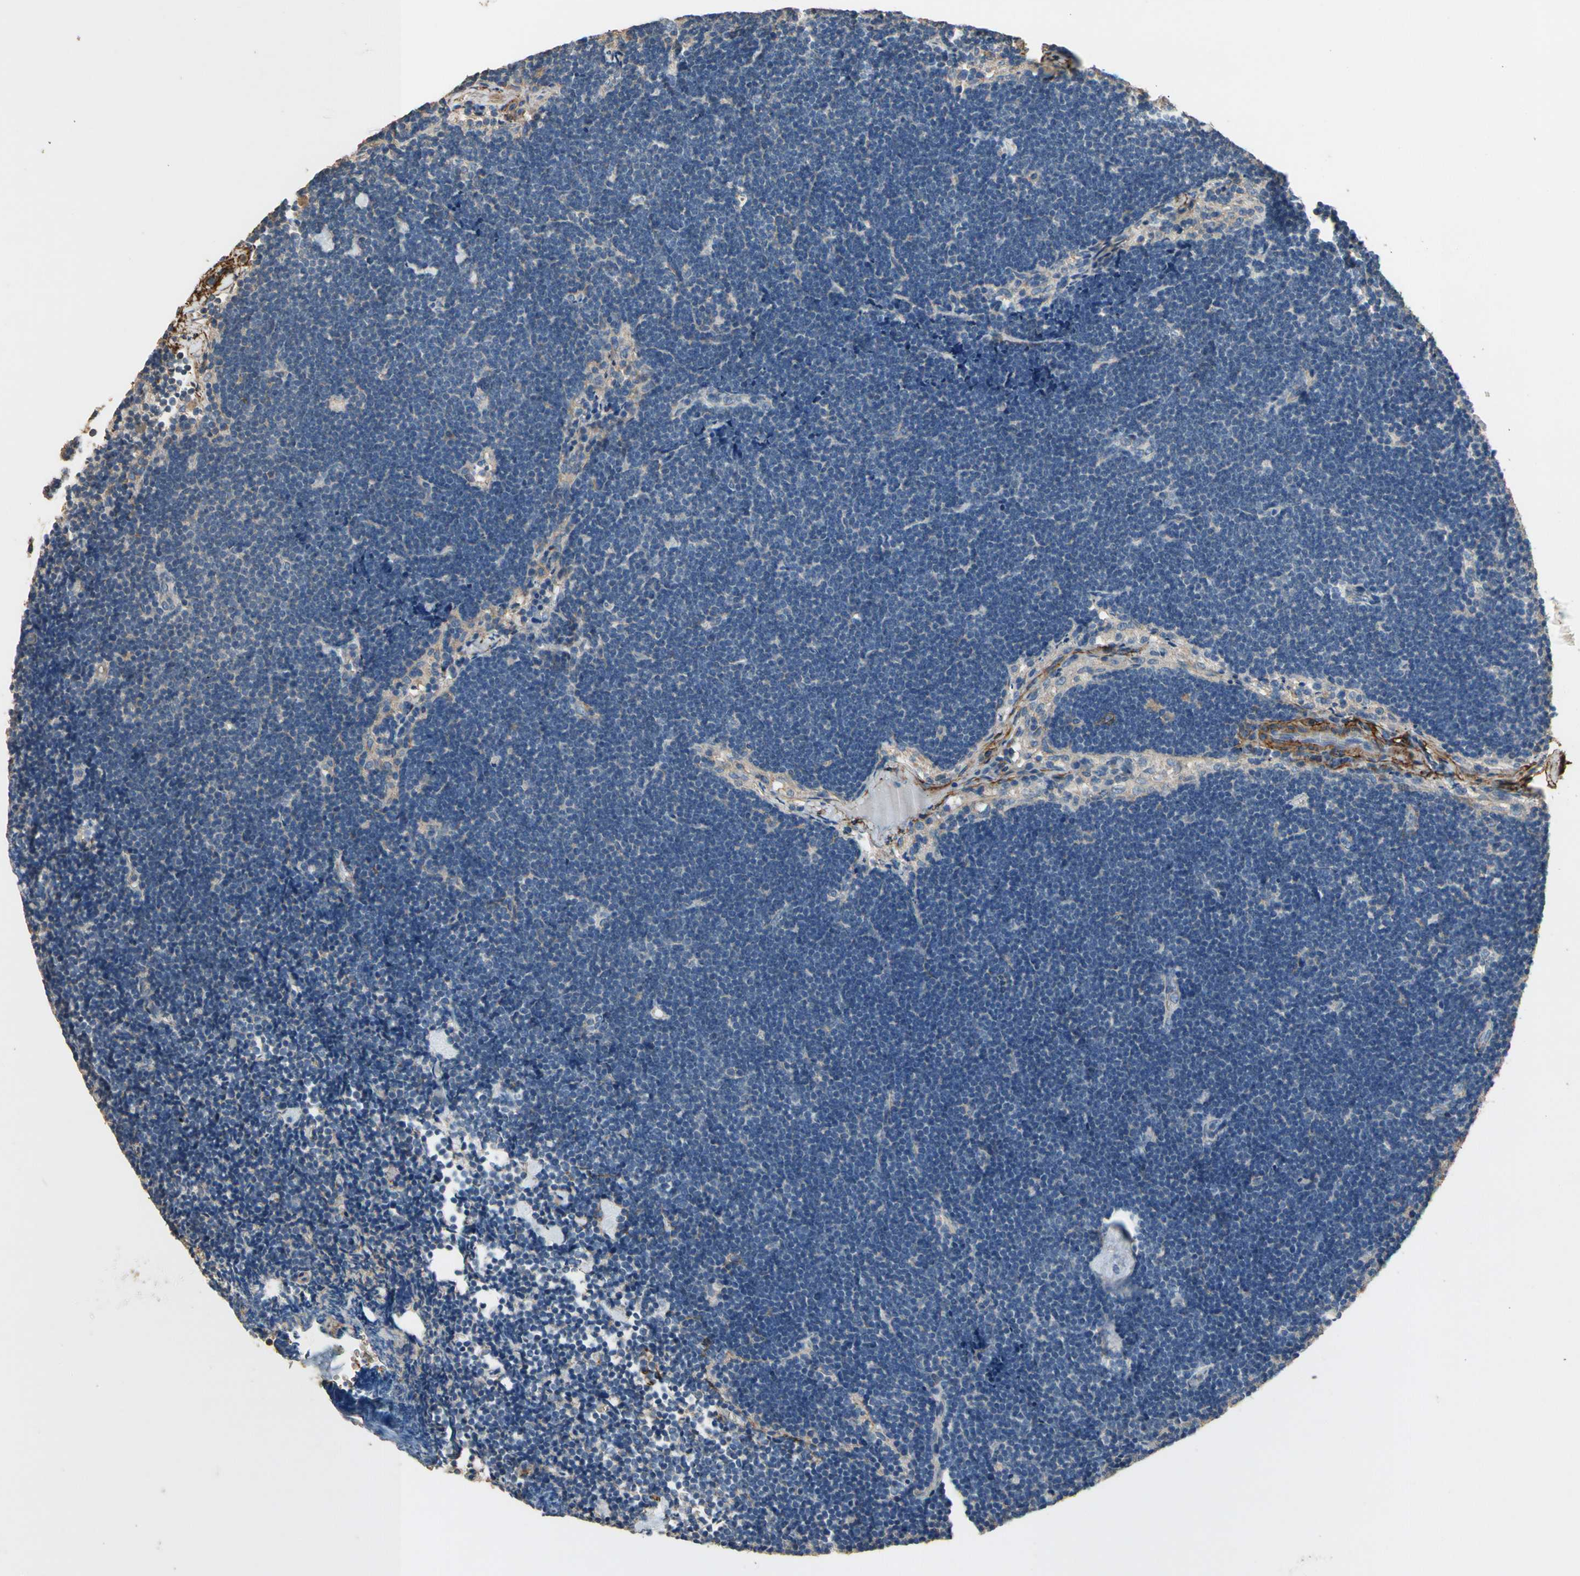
{"staining": {"intensity": "weak", "quantity": ">75%", "location": "cytoplasmic/membranous"}, "tissue": "lymph node", "cell_type": "Germinal center cells", "image_type": "normal", "snomed": [{"axis": "morphology", "description": "Normal tissue, NOS"}, {"axis": "topography", "description": "Lymph node"}], "caption": "Weak cytoplasmic/membranous expression for a protein is seen in about >75% of germinal center cells of normal lymph node using IHC.", "gene": "SUSD2", "patient": {"sex": "male", "age": 63}}